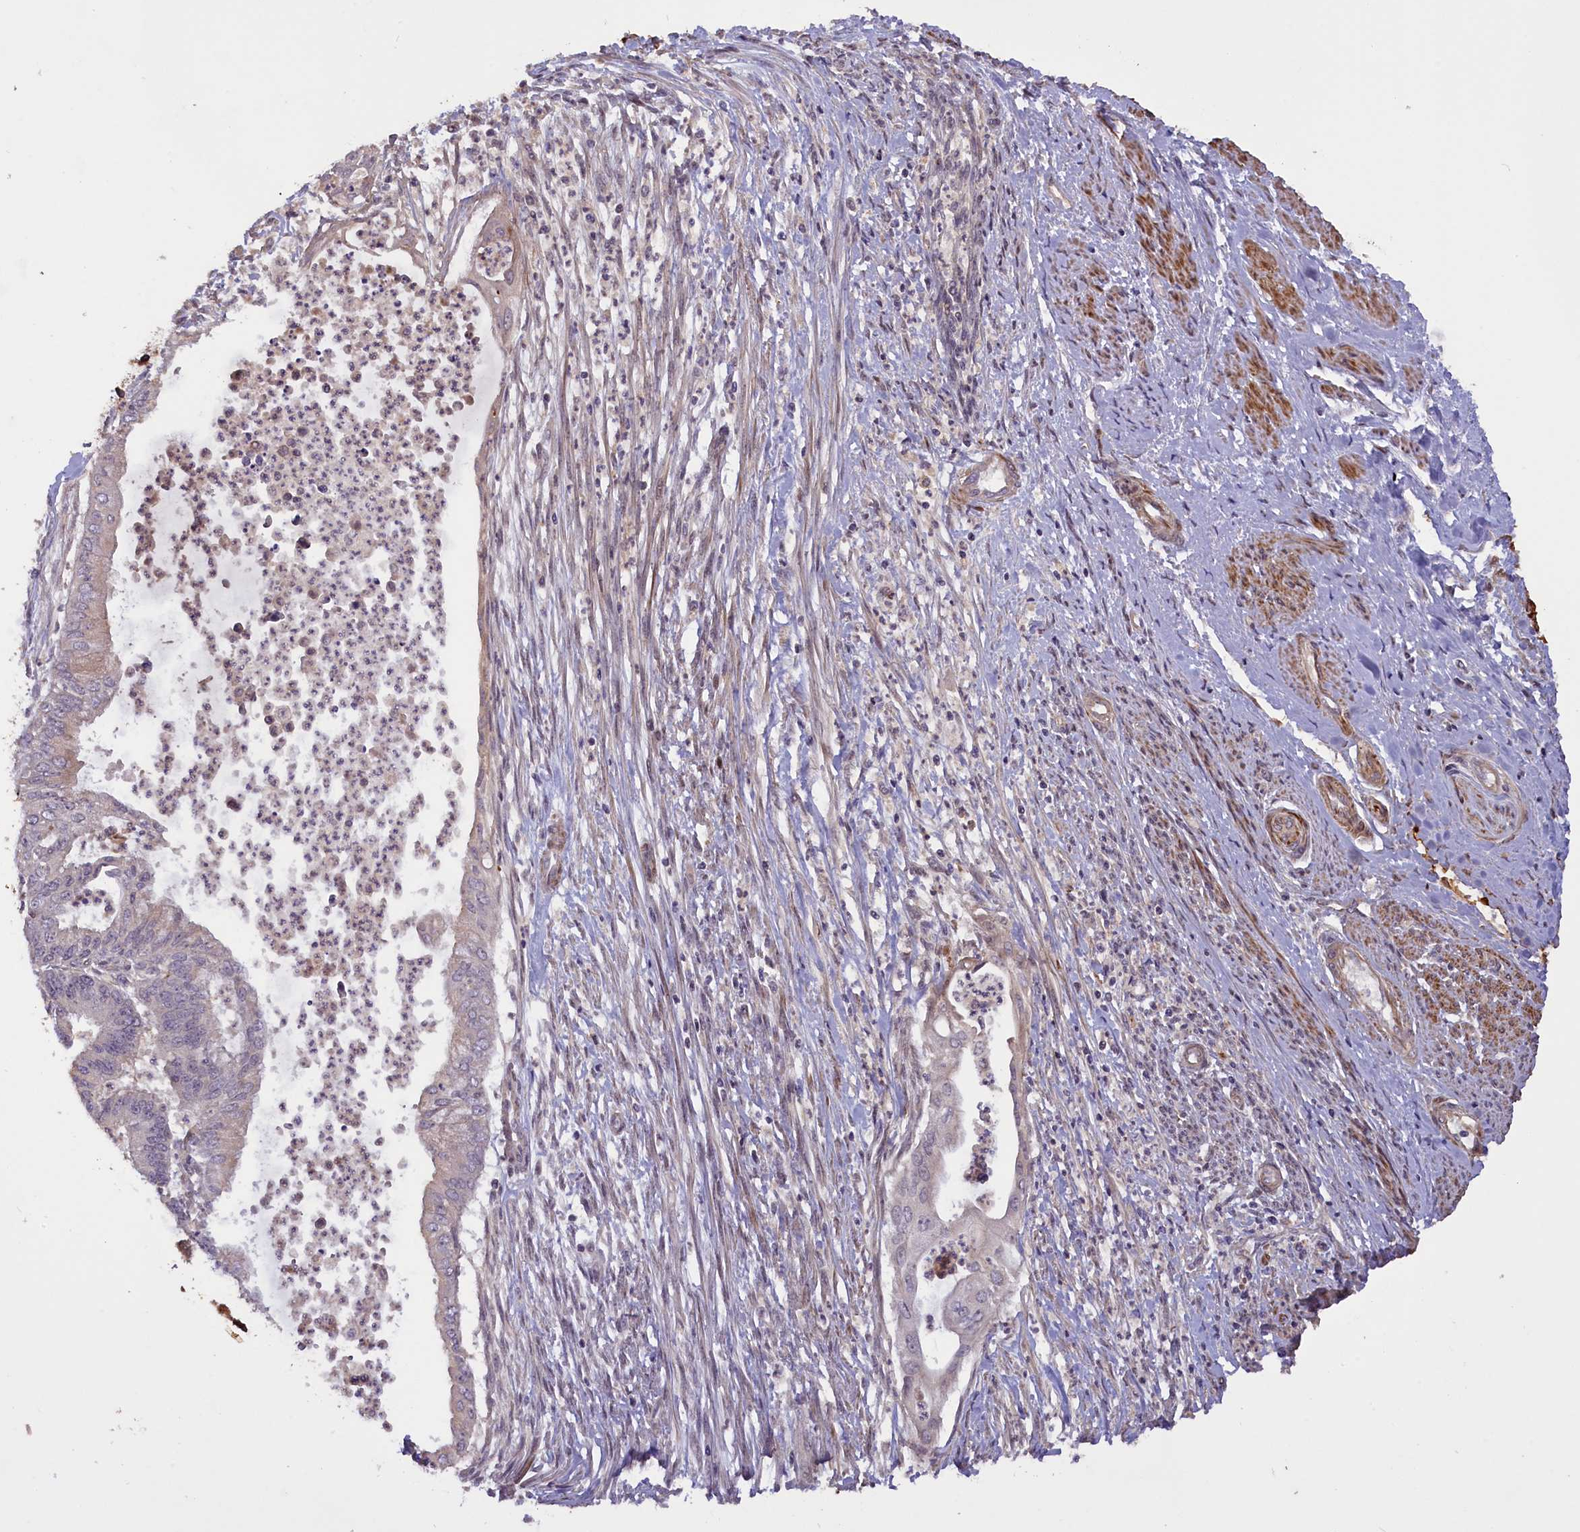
{"staining": {"intensity": "negative", "quantity": "none", "location": "none"}, "tissue": "endometrial cancer", "cell_type": "Tumor cells", "image_type": "cancer", "snomed": [{"axis": "morphology", "description": "Adenocarcinoma, NOS"}, {"axis": "topography", "description": "Endometrium"}], "caption": "Human endometrial adenocarcinoma stained for a protein using IHC reveals no staining in tumor cells.", "gene": "DNAJB9", "patient": {"sex": "female", "age": 73}}